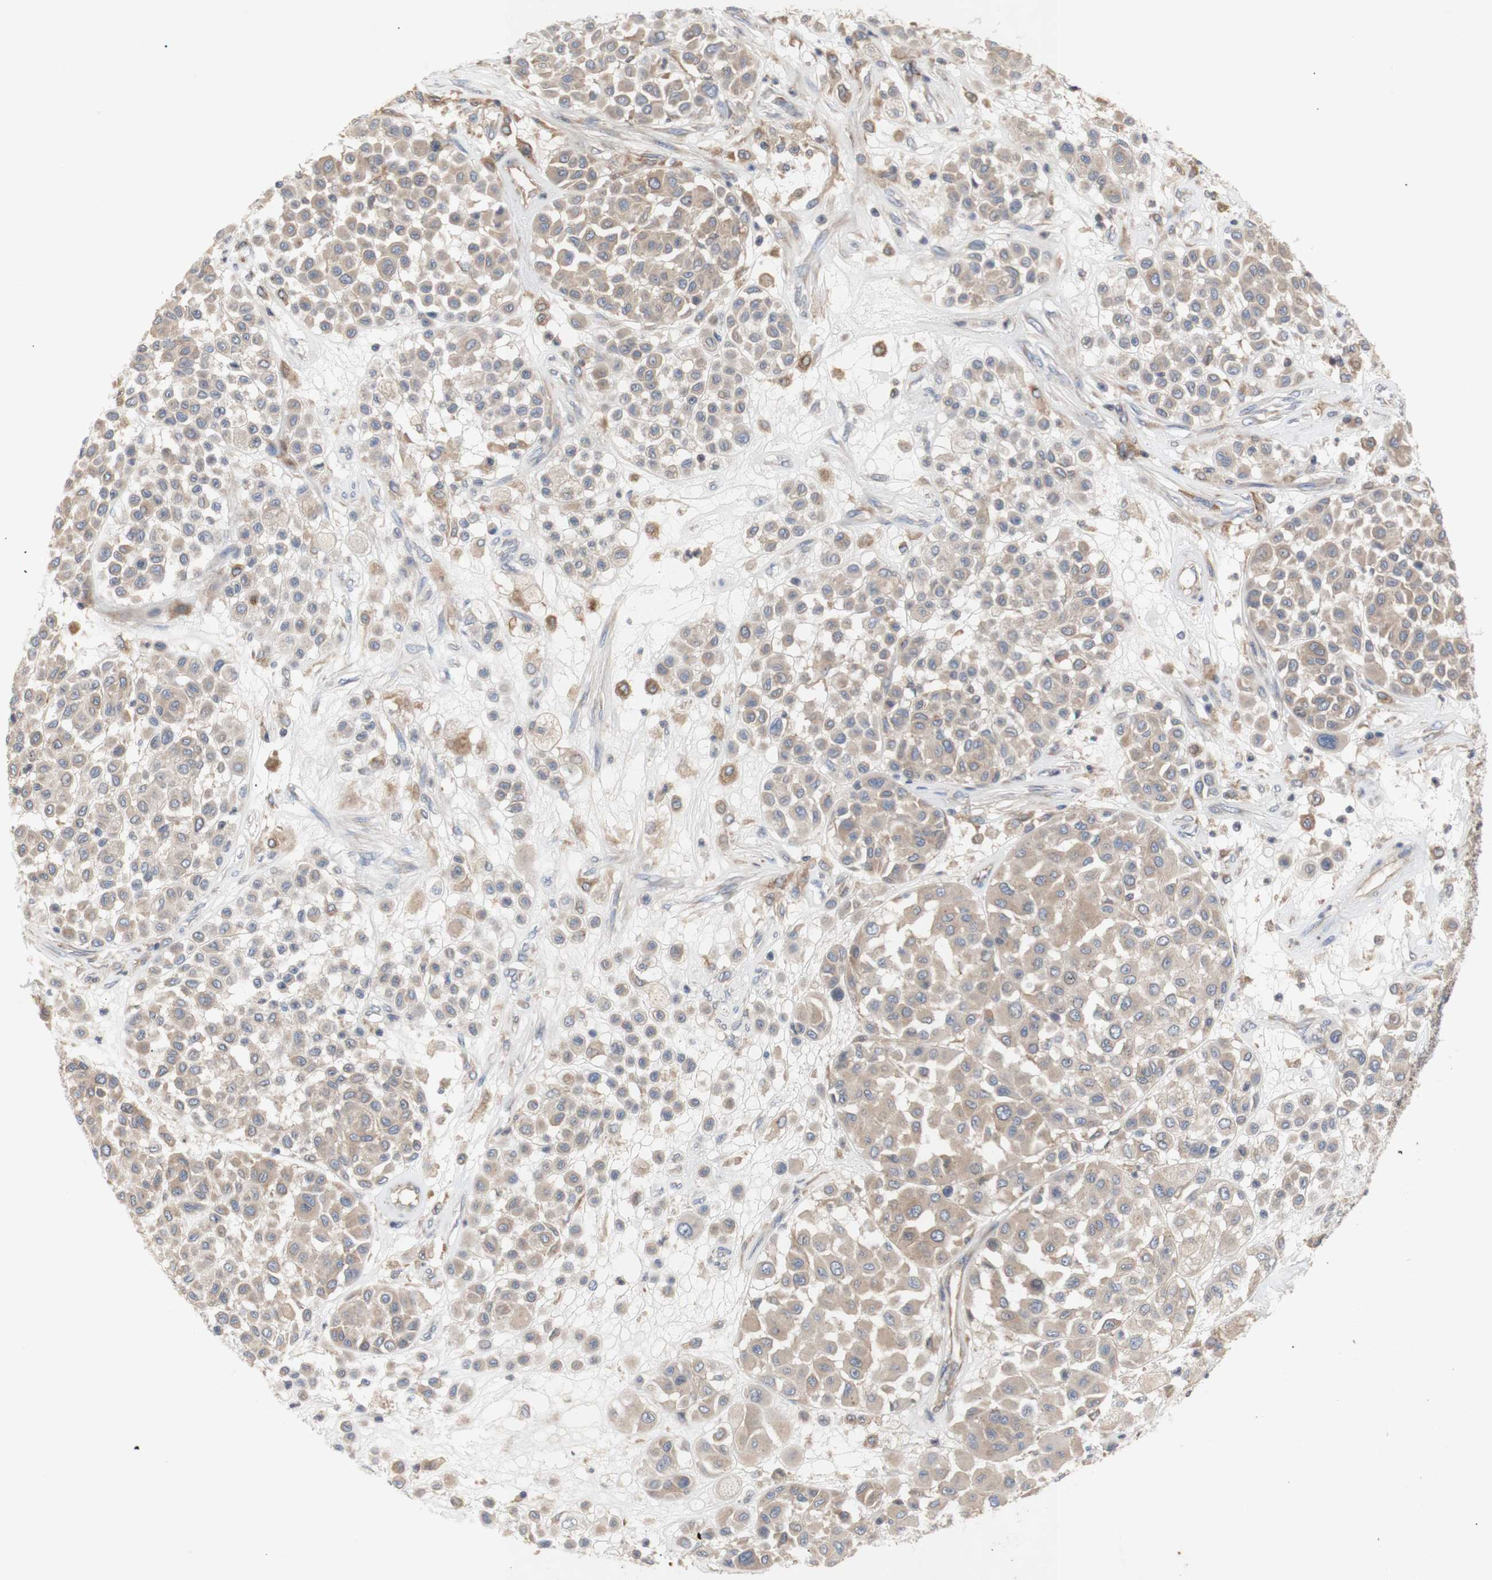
{"staining": {"intensity": "weak", "quantity": ">75%", "location": "cytoplasmic/membranous"}, "tissue": "melanoma", "cell_type": "Tumor cells", "image_type": "cancer", "snomed": [{"axis": "morphology", "description": "Malignant melanoma, Metastatic site"}, {"axis": "topography", "description": "Soft tissue"}], "caption": "Weak cytoplasmic/membranous protein expression is seen in about >75% of tumor cells in melanoma.", "gene": "IKBKG", "patient": {"sex": "male", "age": 41}}